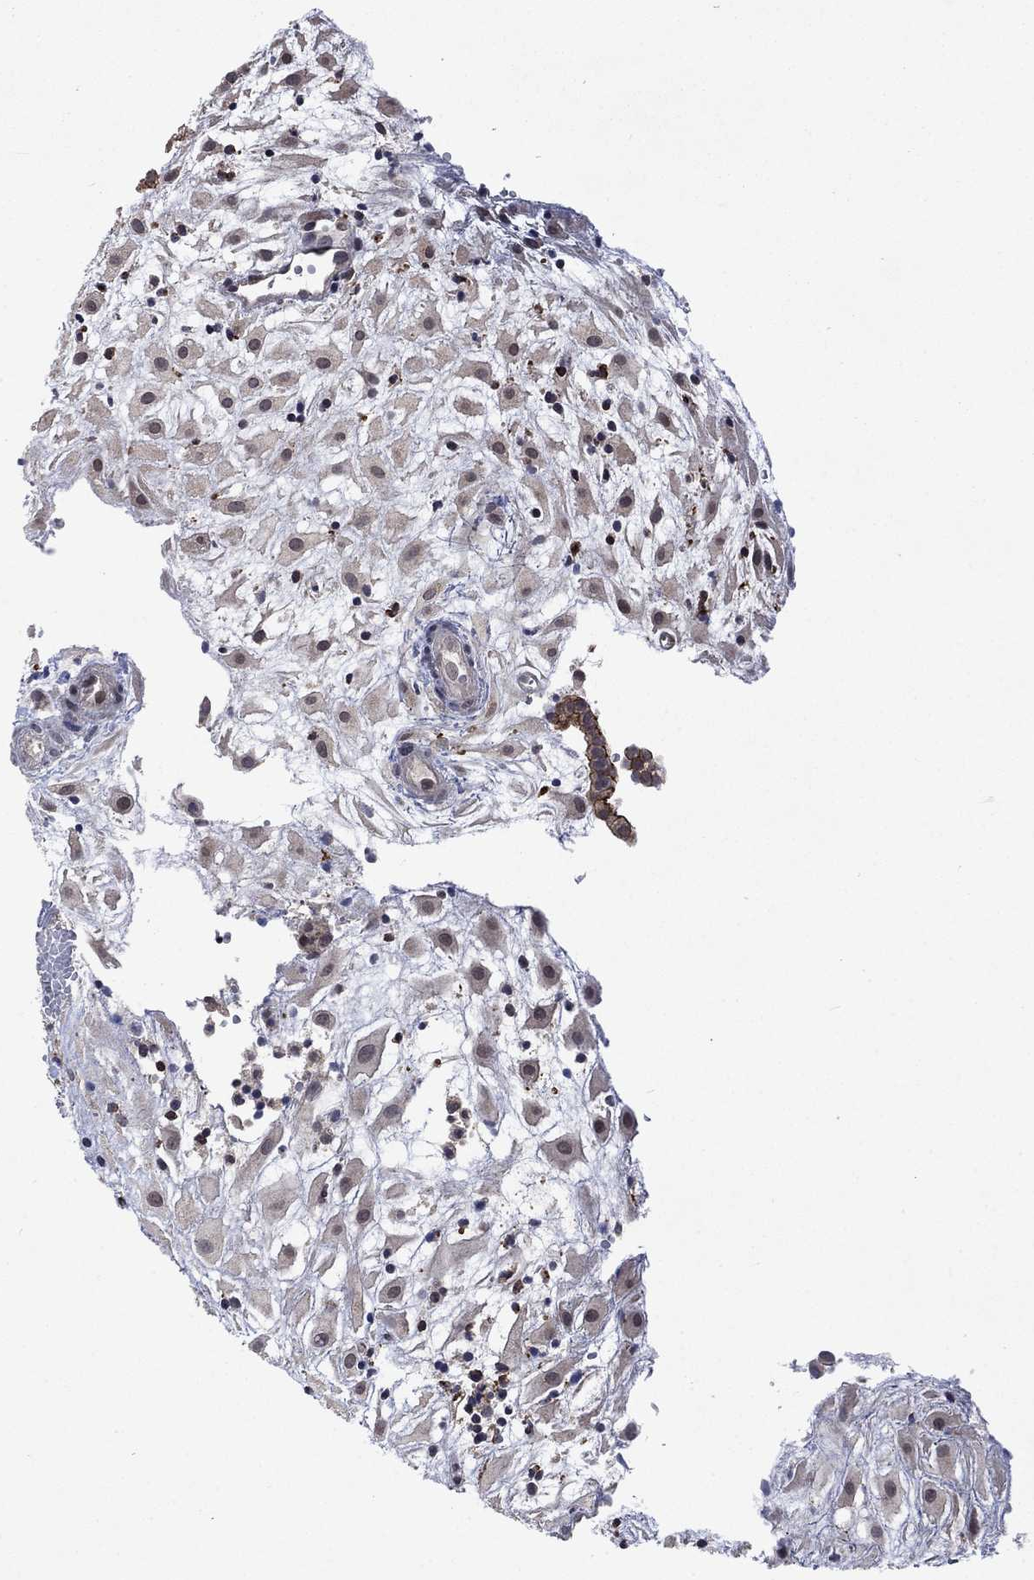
{"staining": {"intensity": "weak", "quantity": "<25%", "location": "nuclear"}, "tissue": "placenta", "cell_type": "Decidual cells", "image_type": "normal", "snomed": [{"axis": "morphology", "description": "Normal tissue, NOS"}, {"axis": "topography", "description": "Placenta"}], "caption": "The immunohistochemistry histopathology image has no significant staining in decidual cells of placenta.", "gene": "PPP1R9A", "patient": {"sex": "female", "age": 24}}